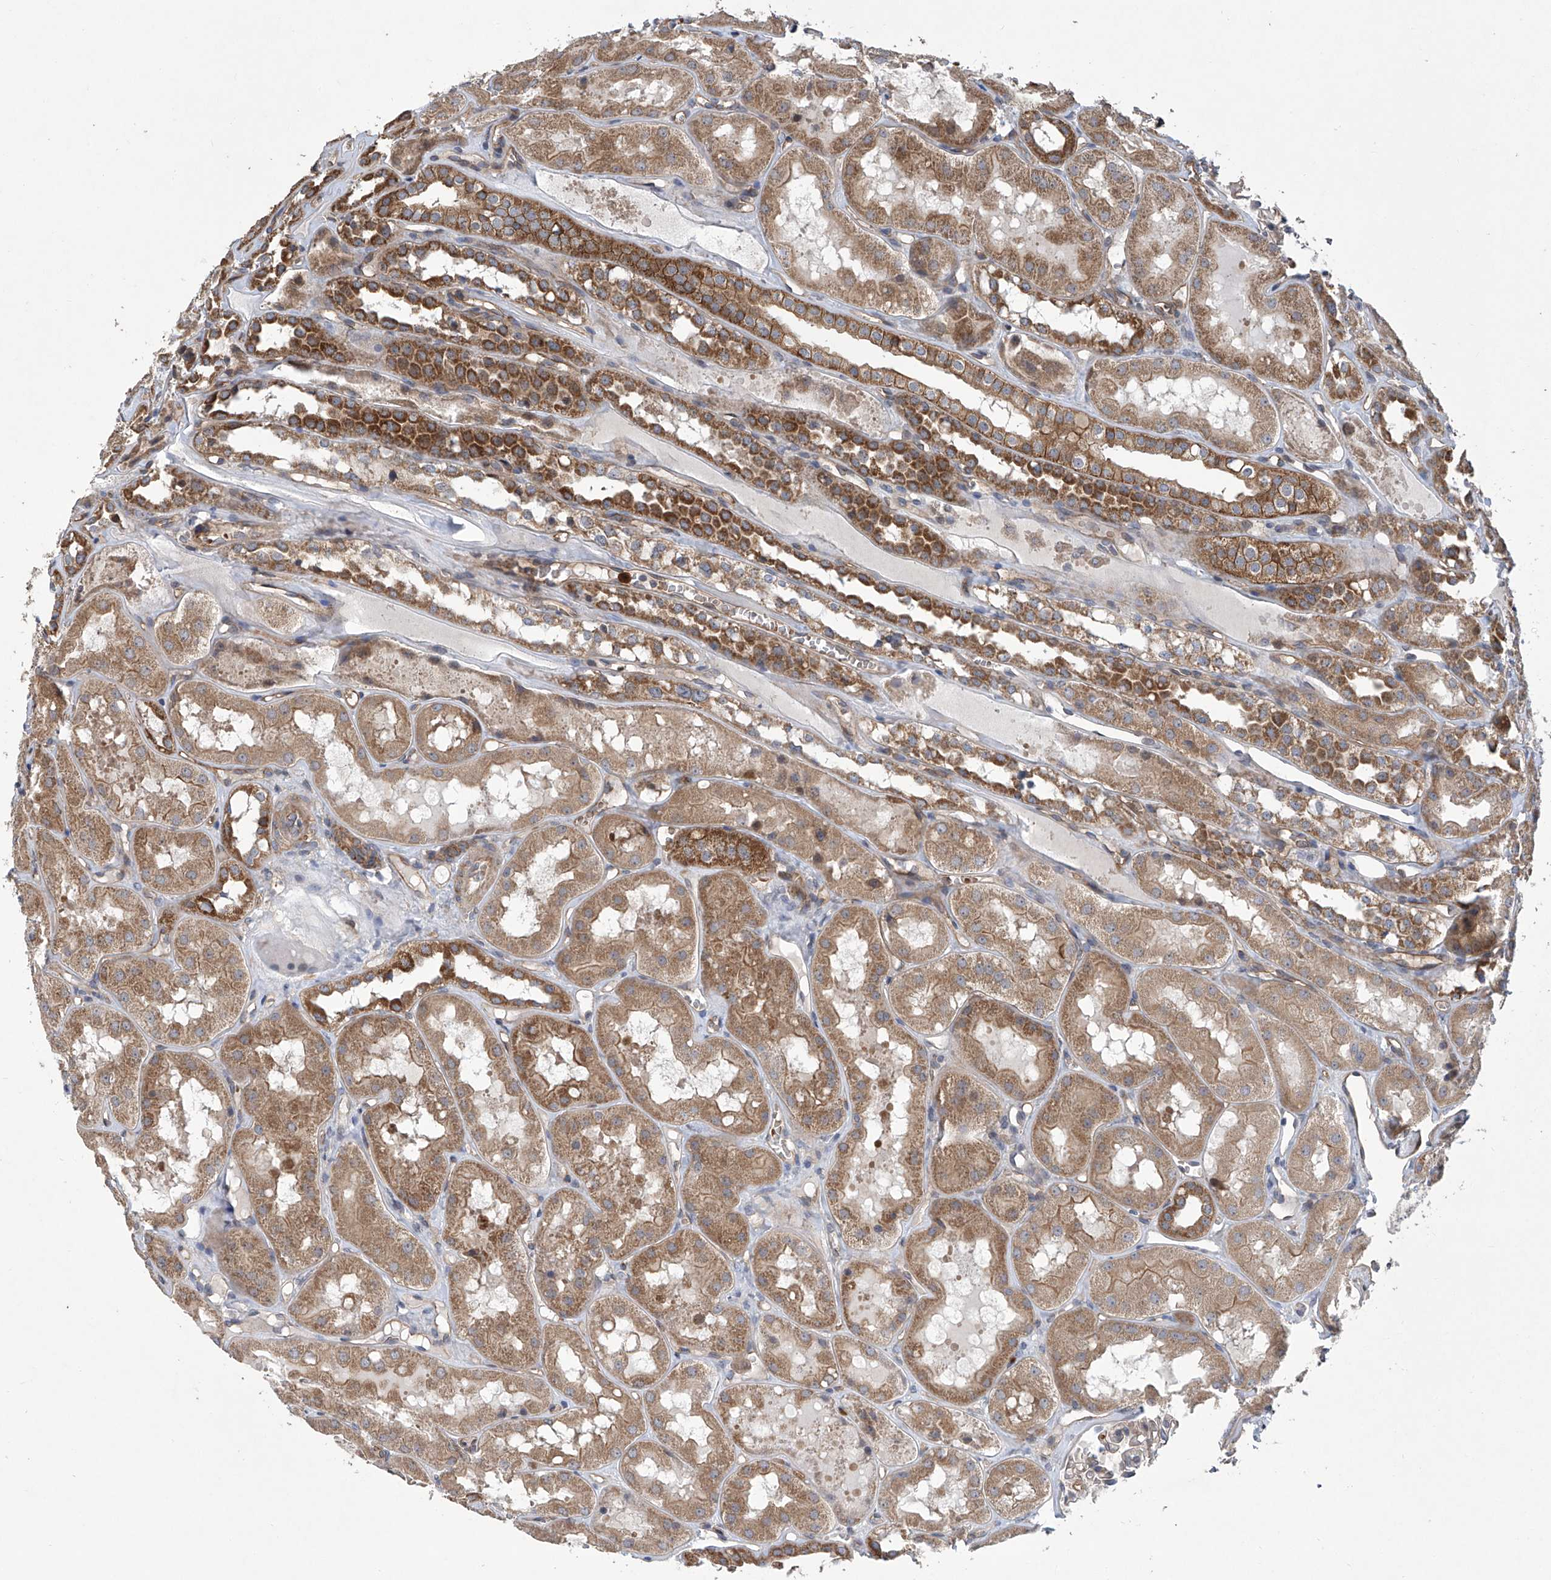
{"staining": {"intensity": "moderate", "quantity": "25%-75%", "location": "cytoplasmic/membranous"}, "tissue": "kidney", "cell_type": "Cells in glomeruli", "image_type": "normal", "snomed": [{"axis": "morphology", "description": "Normal tissue, NOS"}, {"axis": "topography", "description": "Kidney"}], "caption": "IHC of unremarkable human kidney shows medium levels of moderate cytoplasmic/membranous staining in about 25%-75% of cells in glomeruli.", "gene": "EIF2D", "patient": {"sex": "male", "age": 16}}